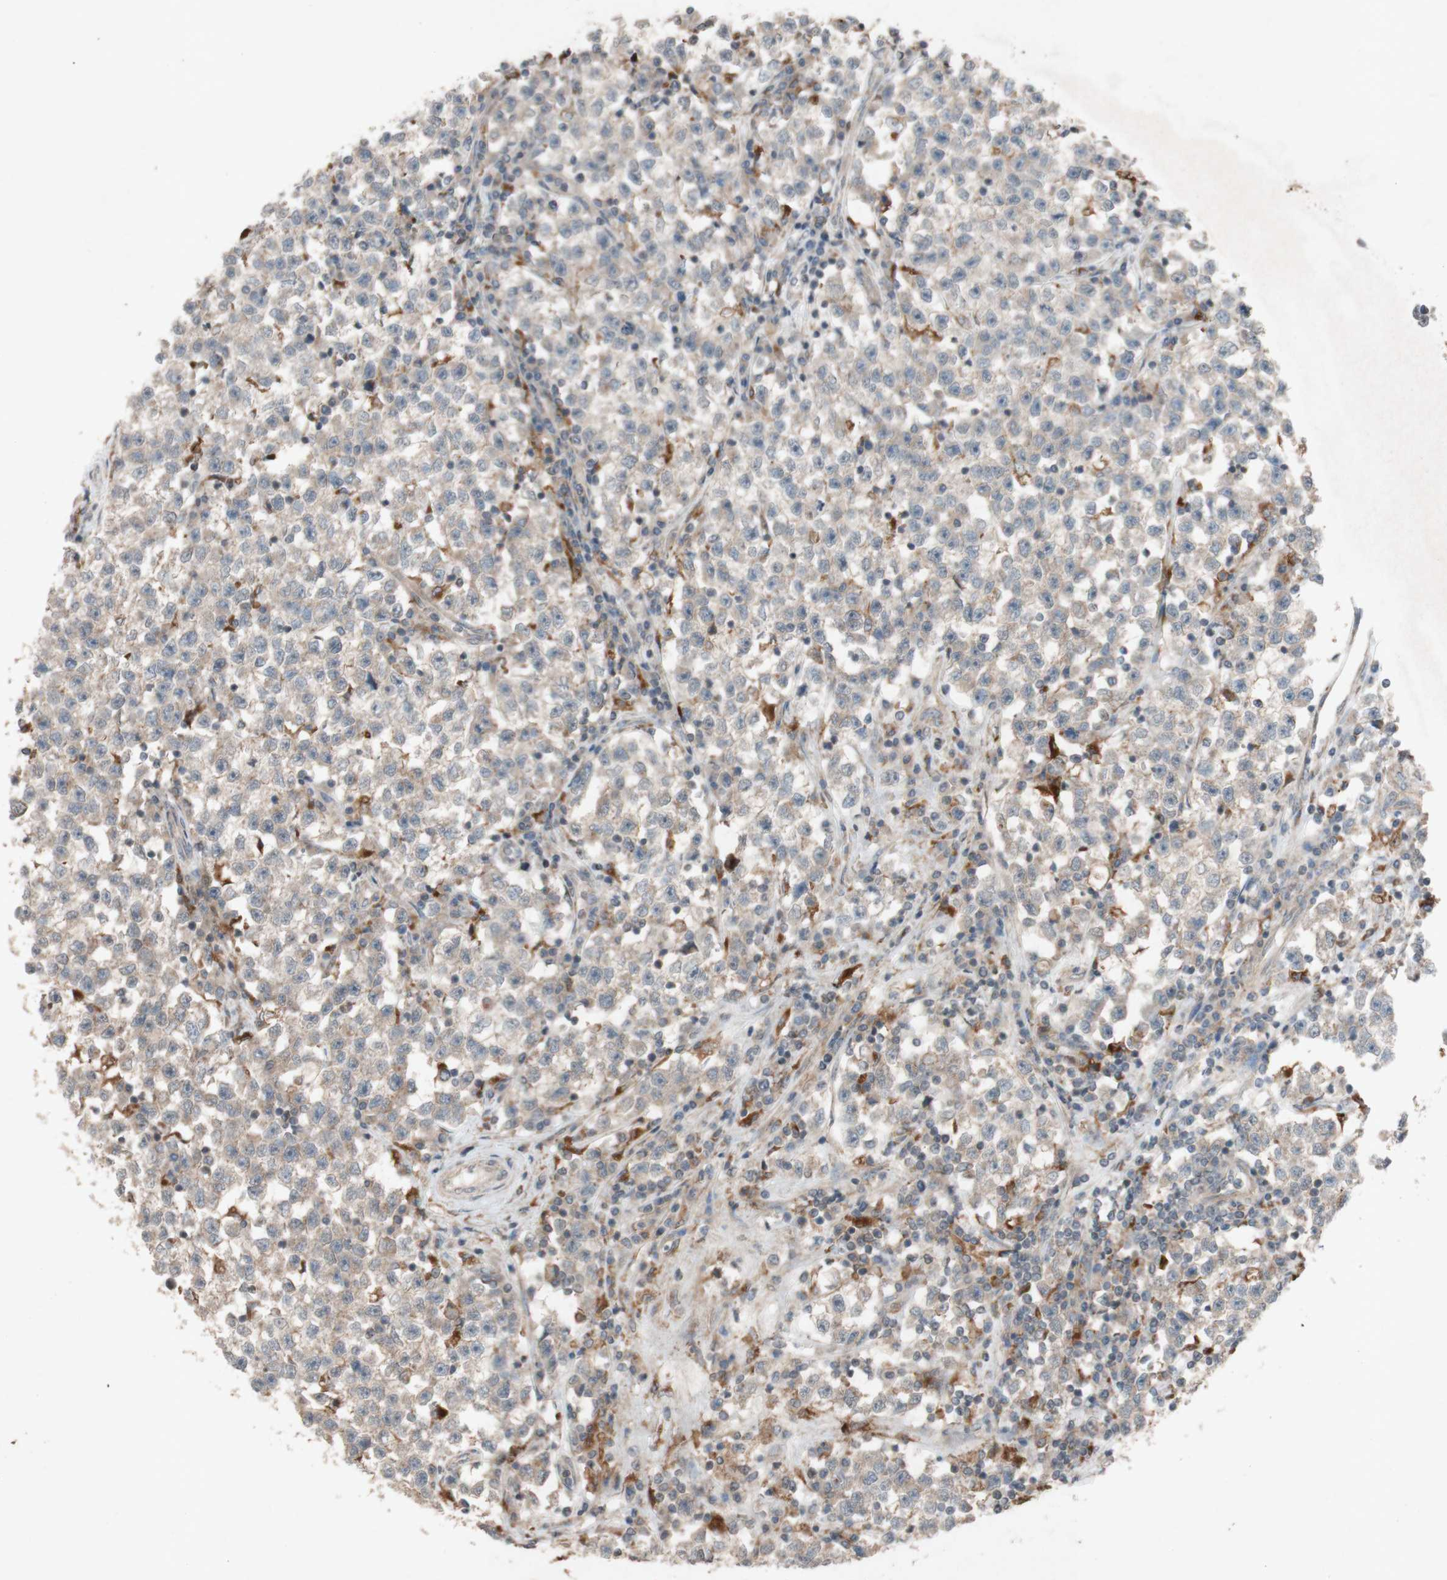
{"staining": {"intensity": "negative", "quantity": "none", "location": "none"}, "tissue": "testis cancer", "cell_type": "Tumor cells", "image_type": "cancer", "snomed": [{"axis": "morphology", "description": "Seminoma, NOS"}, {"axis": "topography", "description": "Testis"}], "caption": "Testis cancer (seminoma) was stained to show a protein in brown. There is no significant staining in tumor cells. Brightfield microscopy of immunohistochemistry stained with DAB (brown) and hematoxylin (blue), captured at high magnification.", "gene": "ATP6V1F", "patient": {"sex": "male", "age": 22}}